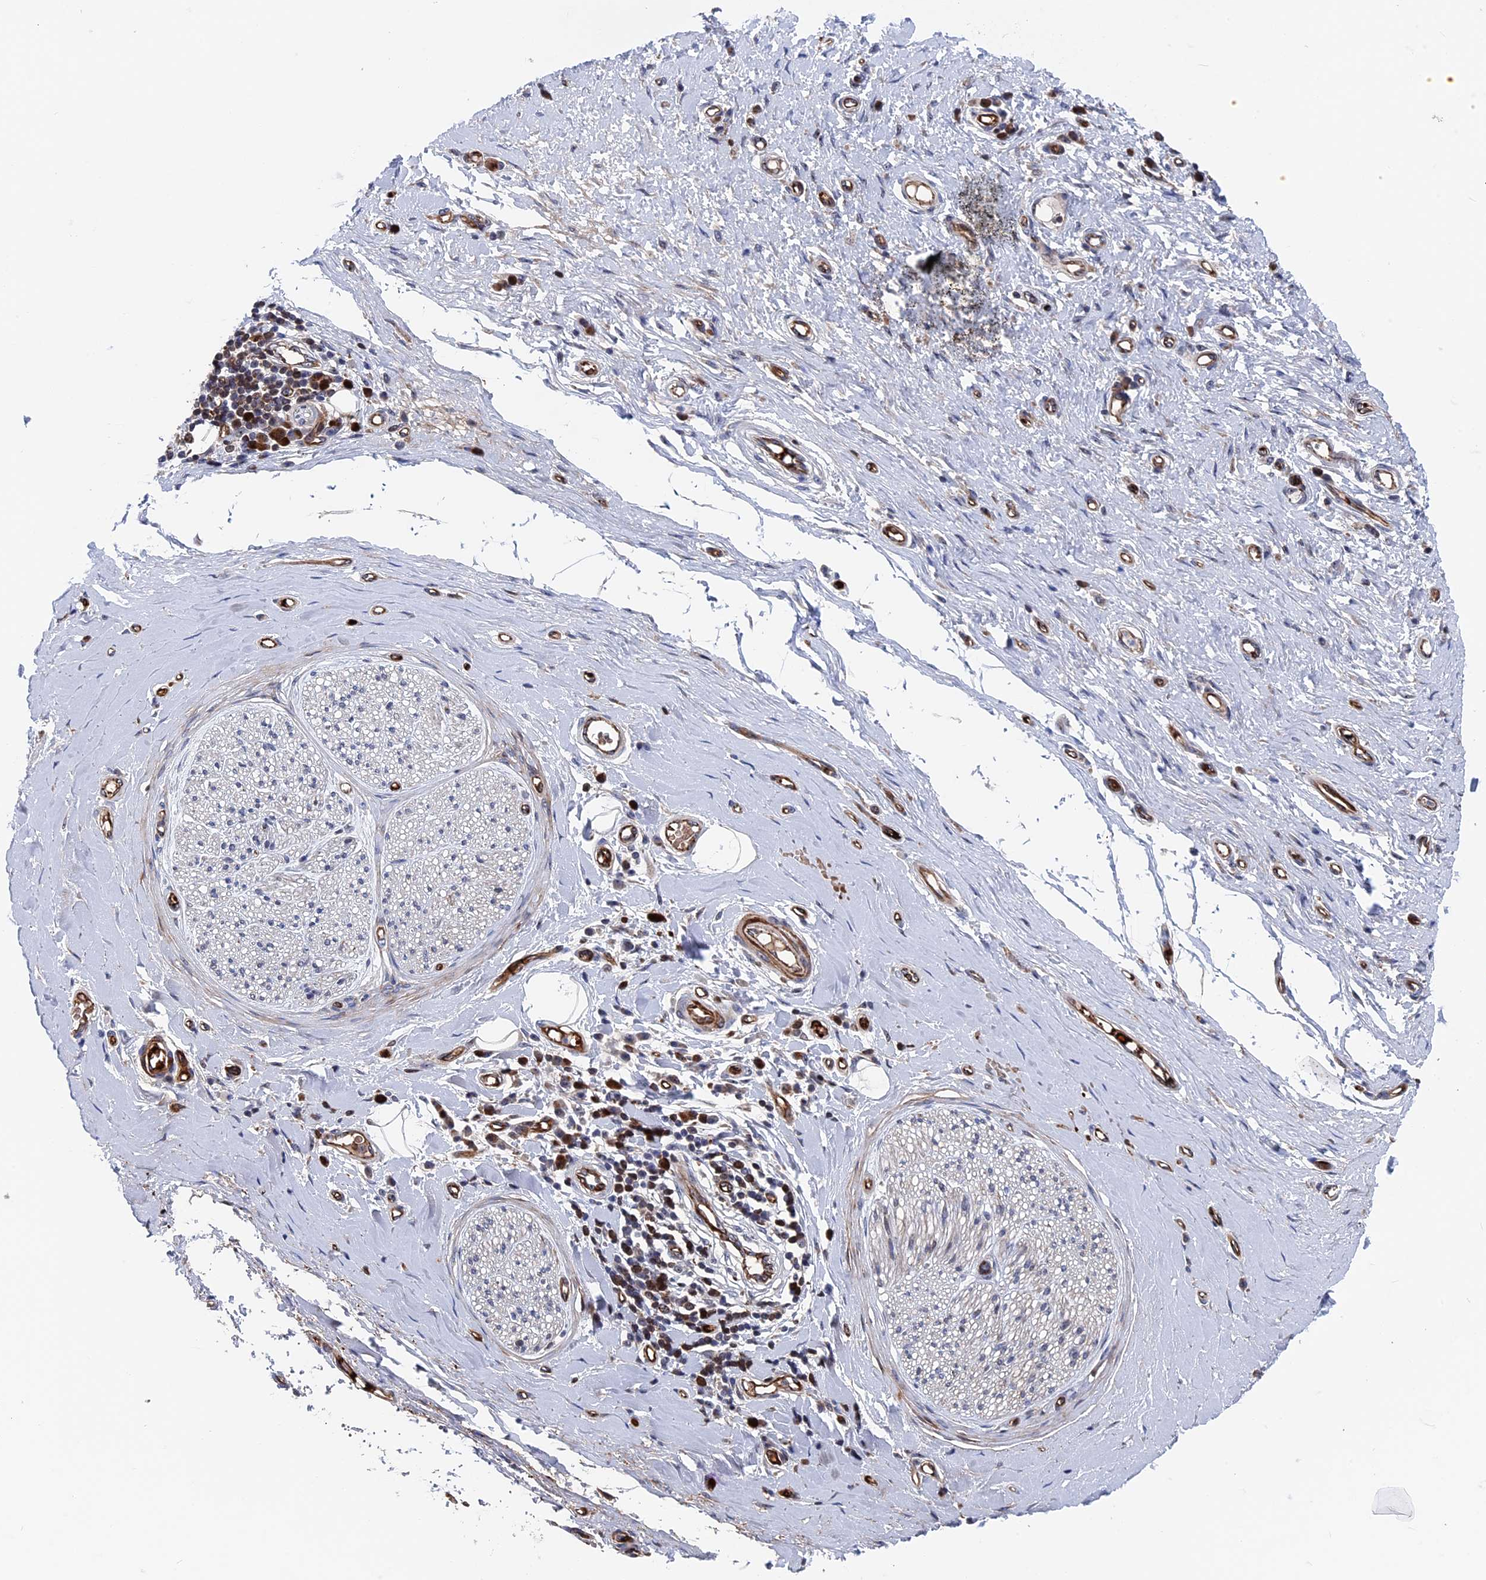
{"staining": {"intensity": "moderate", "quantity": ">75%", "location": "cytoplasmic/membranous,nuclear"}, "tissue": "adipose tissue", "cell_type": "Adipocytes", "image_type": "normal", "snomed": [{"axis": "morphology", "description": "Normal tissue, NOS"}, {"axis": "morphology", "description": "Adenocarcinoma, NOS"}, {"axis": "topography", "description": "Esophagus"}, {"axis": "topography", "description": "Stomach, upper"}, {"axis": "topography", "description": "Peripheral nerve tissue"}], "caption": "There is medium levels of moderate cytoplasmic/membranous,nuclear staining in adipocytes of benign adipose tissue, as demonstrated by immunohistochemical staining (brown color).", "gene": "EXOSC9", "patient": {"sex": "male", "age": 62}}